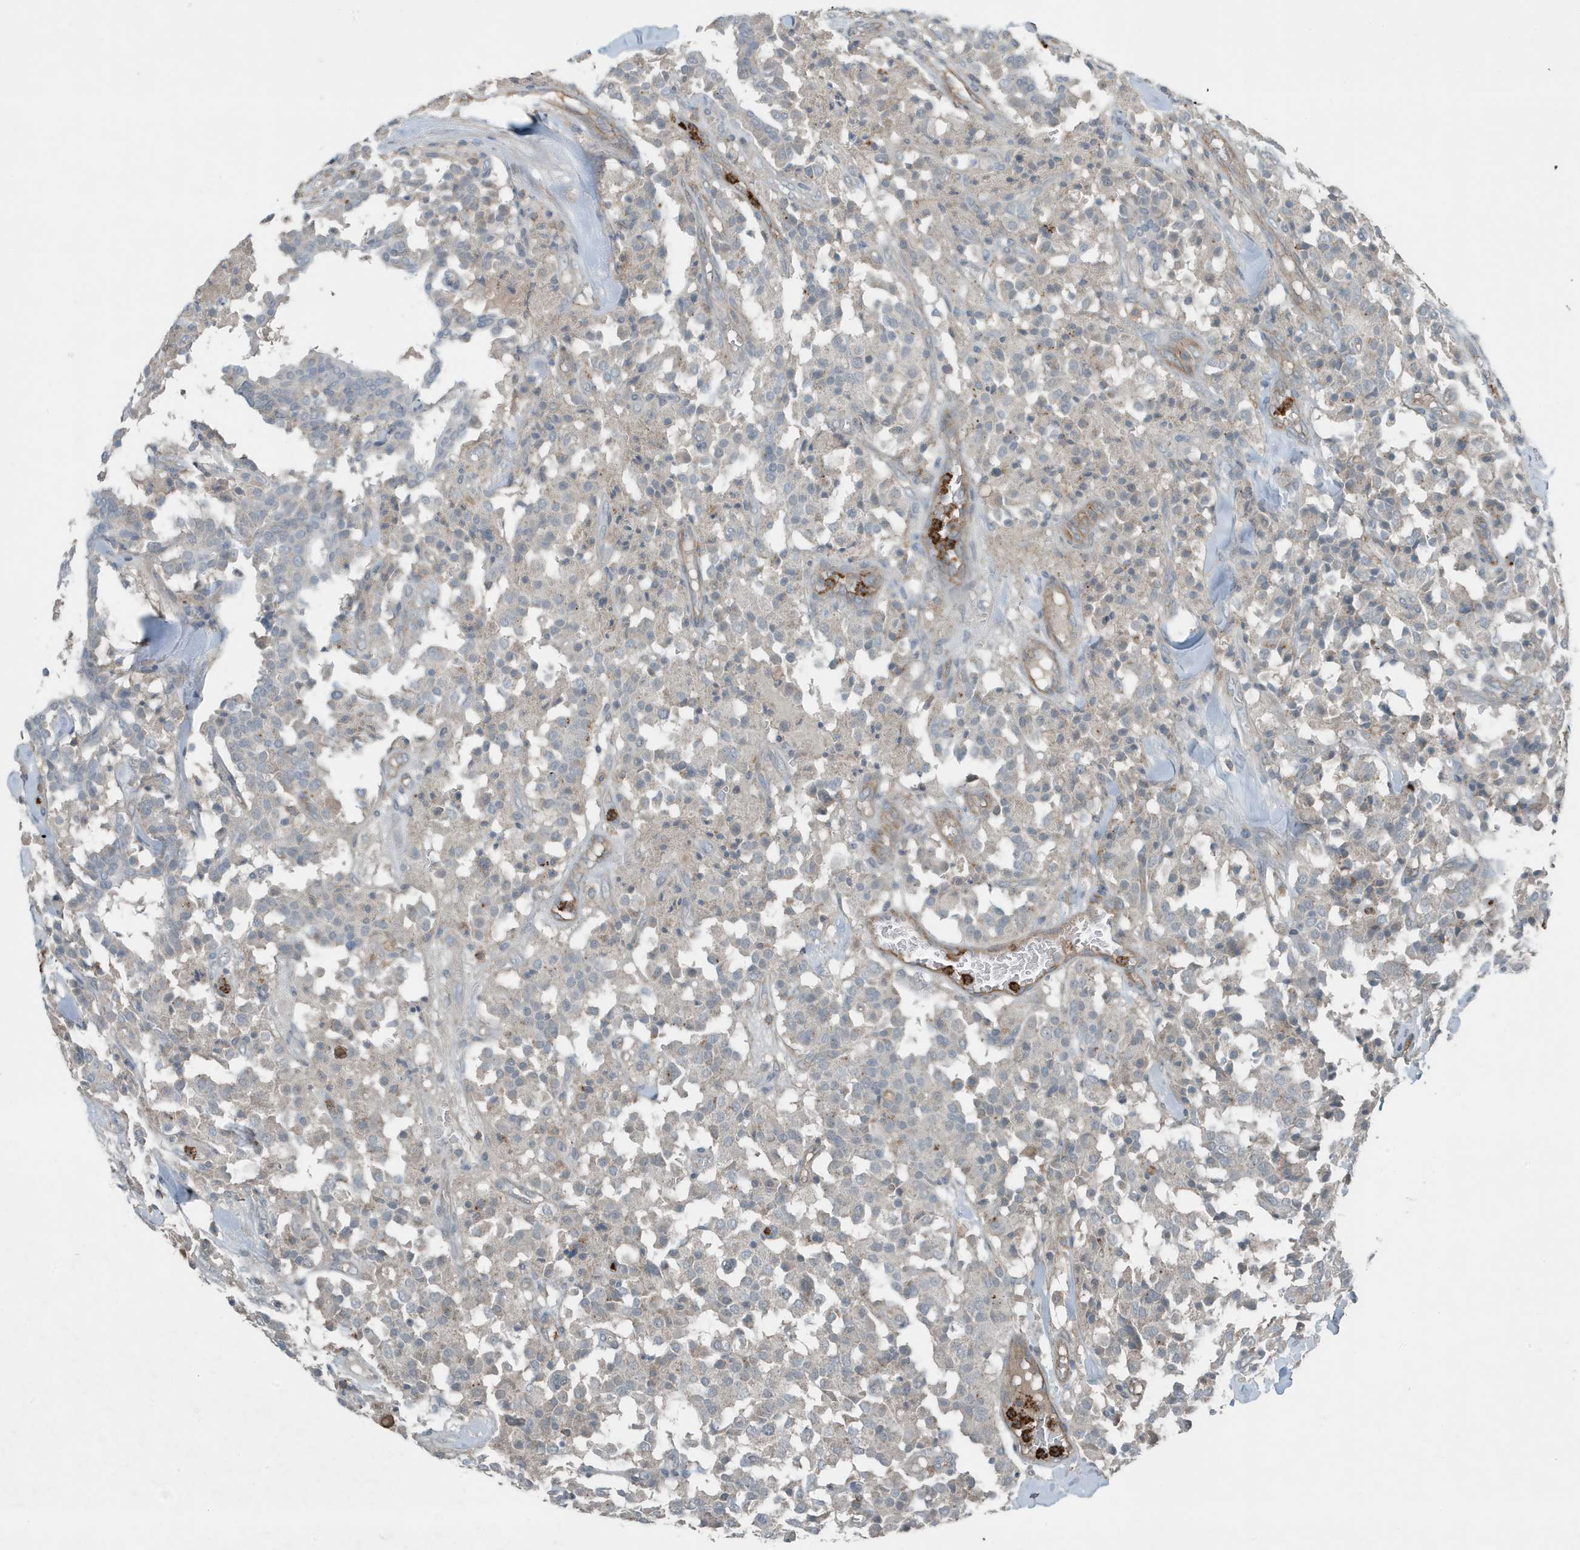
{"staining": {"intensity": "negative", "quantity": "none", "location": "none"}, "tissue": "carcinoid", "cell_type": "Tumor cells", "image_type": "cancer", "snomed": [{"axis": "morphology", "description": "Carcinoid, malignant, NOS"}, {"axis": "topography", "description": "Lung"}], "caption": "Immunohistochemistry histopathology image of carcinoid (malignant) stained for a protein (brown), which demonstrates no positivity in tumor cells.", "gene": "DAPP1", "patient": {"sex": "male", "age": 30}}